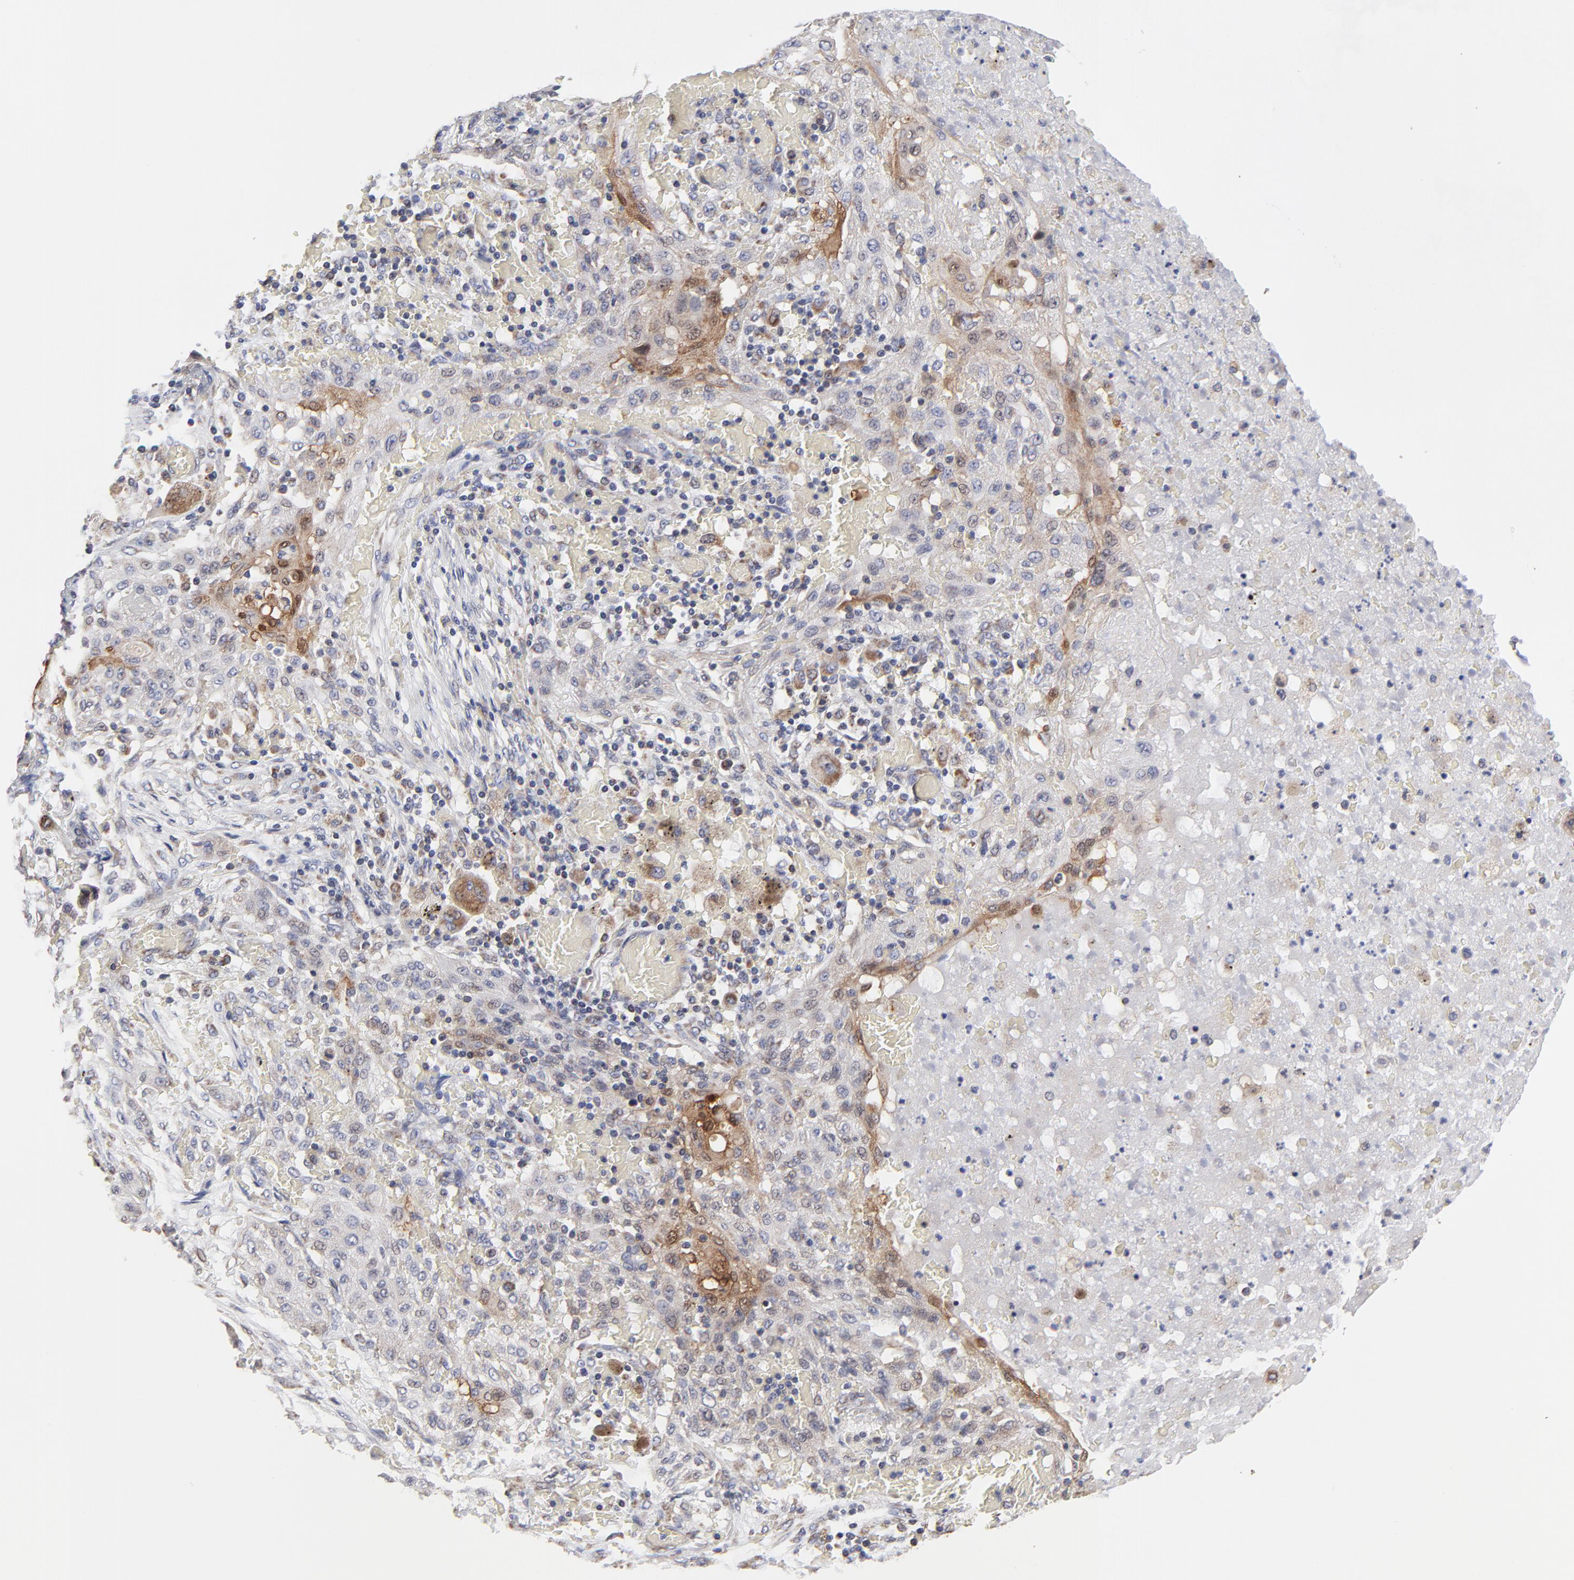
{"staining": {"intensity": "negative", "quantity": "none", "location": "none"}, "tissue": "lung cancer", "cell_type": "Tumor cells", "image_type": "cancer", "snomed": [{"axis": "morphology", "description": "Squamous cell carcinoma, NOS"}, {"axis": "topography", "description": "Lung"}], "caption": "Tumor cells show no significant expression in lung cancer (squamous cell carcinoma). Nuclei are stained in blue.", "gene": "ZNF550", "patient": {"sex": "female", "age": 47}}